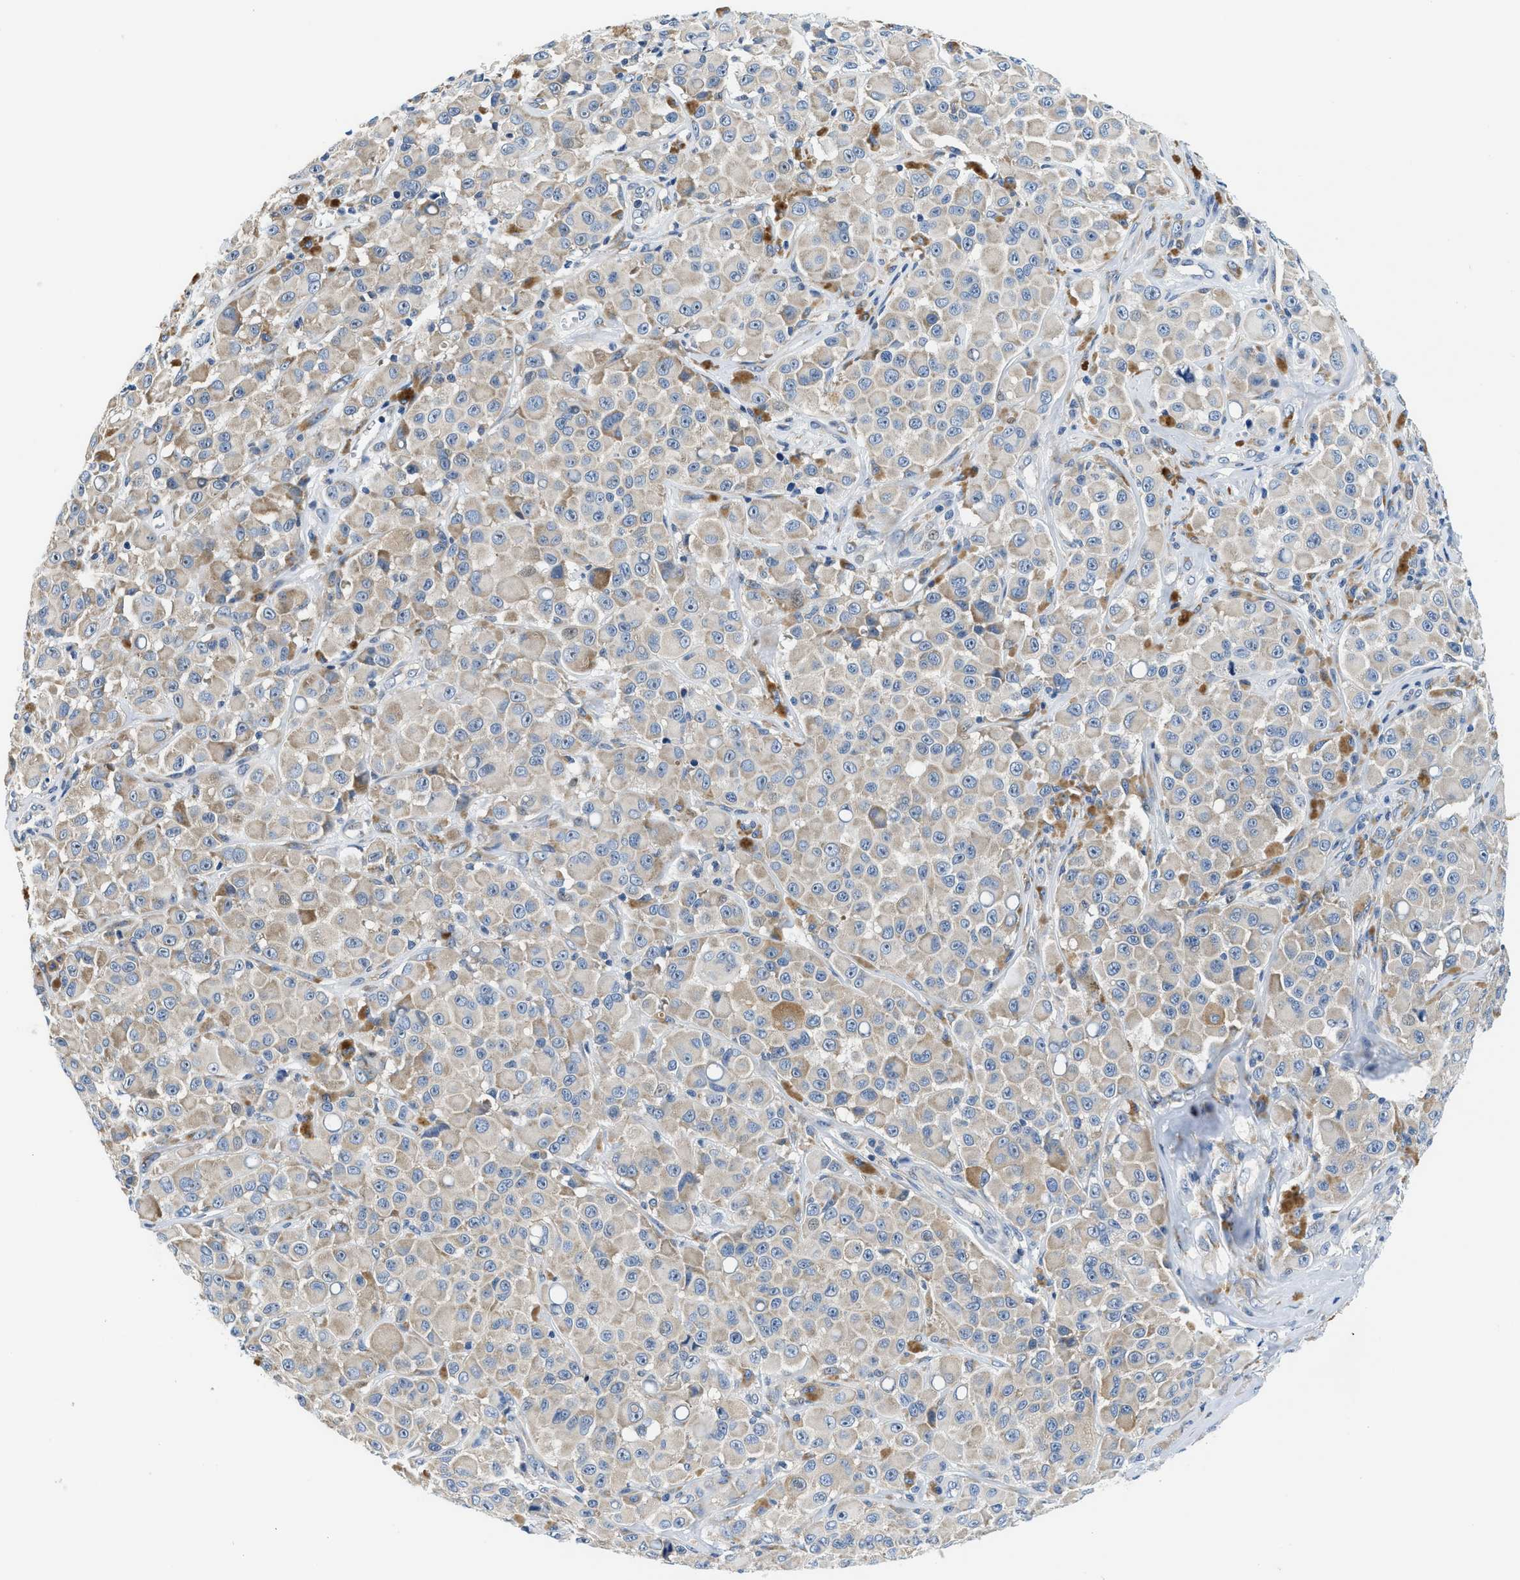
{"staining": {"intensity": "weak", "quantity": "25%-75%", "location": "cytoplasmic/membranous"}, "tissue": "melanoma", "cell_type": "Tumor cells", "image_type": "cancer", "snomed": [{"axis": "morphology", "description": "Malignant melanoma, NOS"}, {"axis": "topography", "description": "Skin"}], "caption": "About 25%-75% of tumor cells in human melanoma display weak cytoplasmic/membranous protein staining as visualized by brown immunohistochemical staining.", "gene": "IKBKE", "patient": {"sex": "male", "age": 84}}